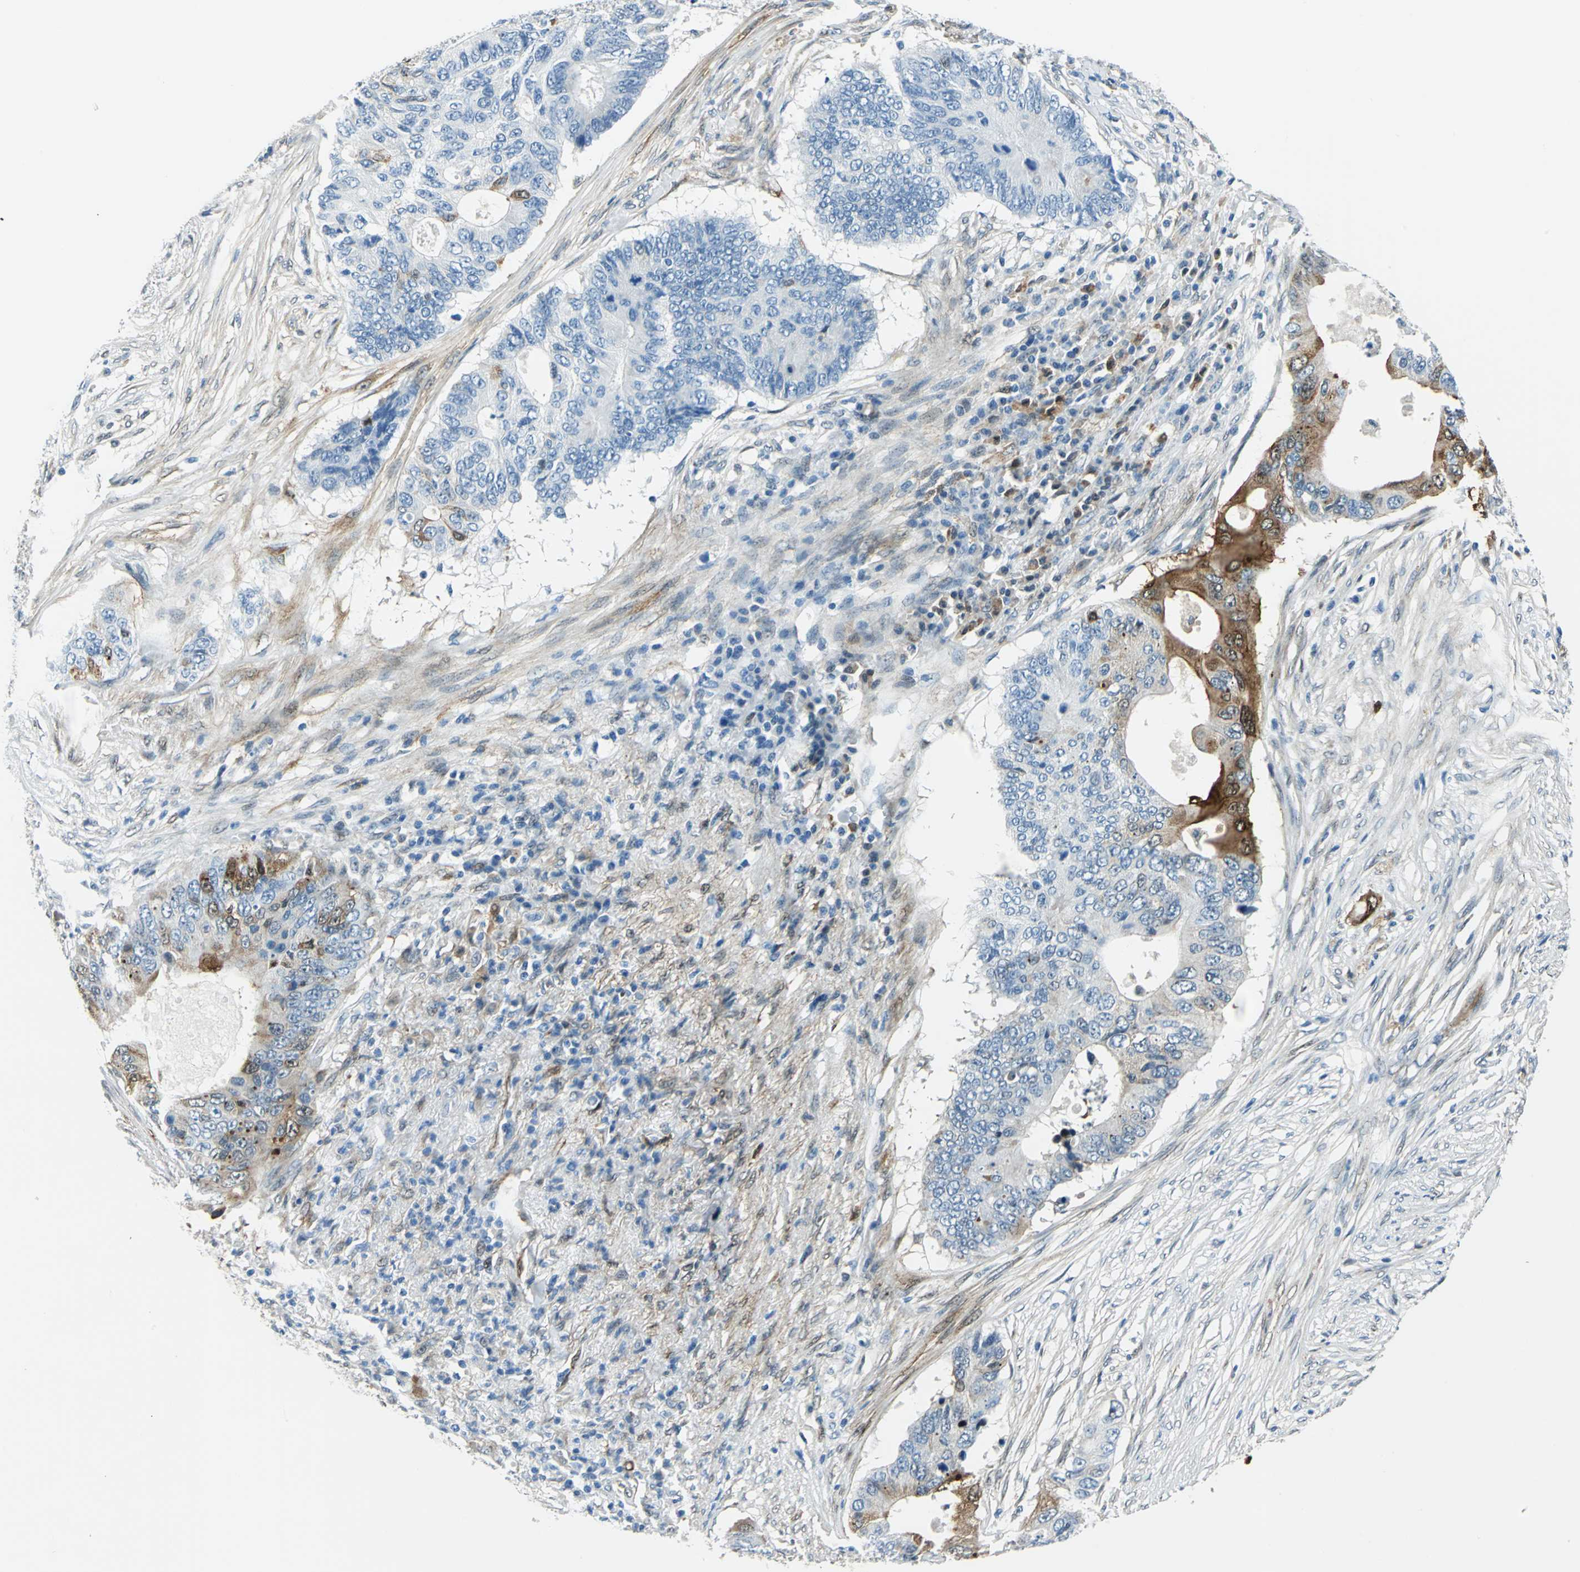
{"staining": {"intensity": "strong", "quantity": "<25%", "location": "cytoplasmic/membranous"}, "tissue": "colorectal cancer", "cell_type": "Tumor cells", "image_type": "cancer", "snomed": [{"axis": "morphology", "description": "Adenocarcinoma, NOS"}, {"axis": "topography", "description": "Colon"}], "caption": "Protein expression analysis of adenocarcinoma (colorectal) displays strong cytoplasmic/membranous positivity in approximately <25% of tumor cells.", "gene": "HSPB1", "patient": {"sex": "male", "age": 71}}